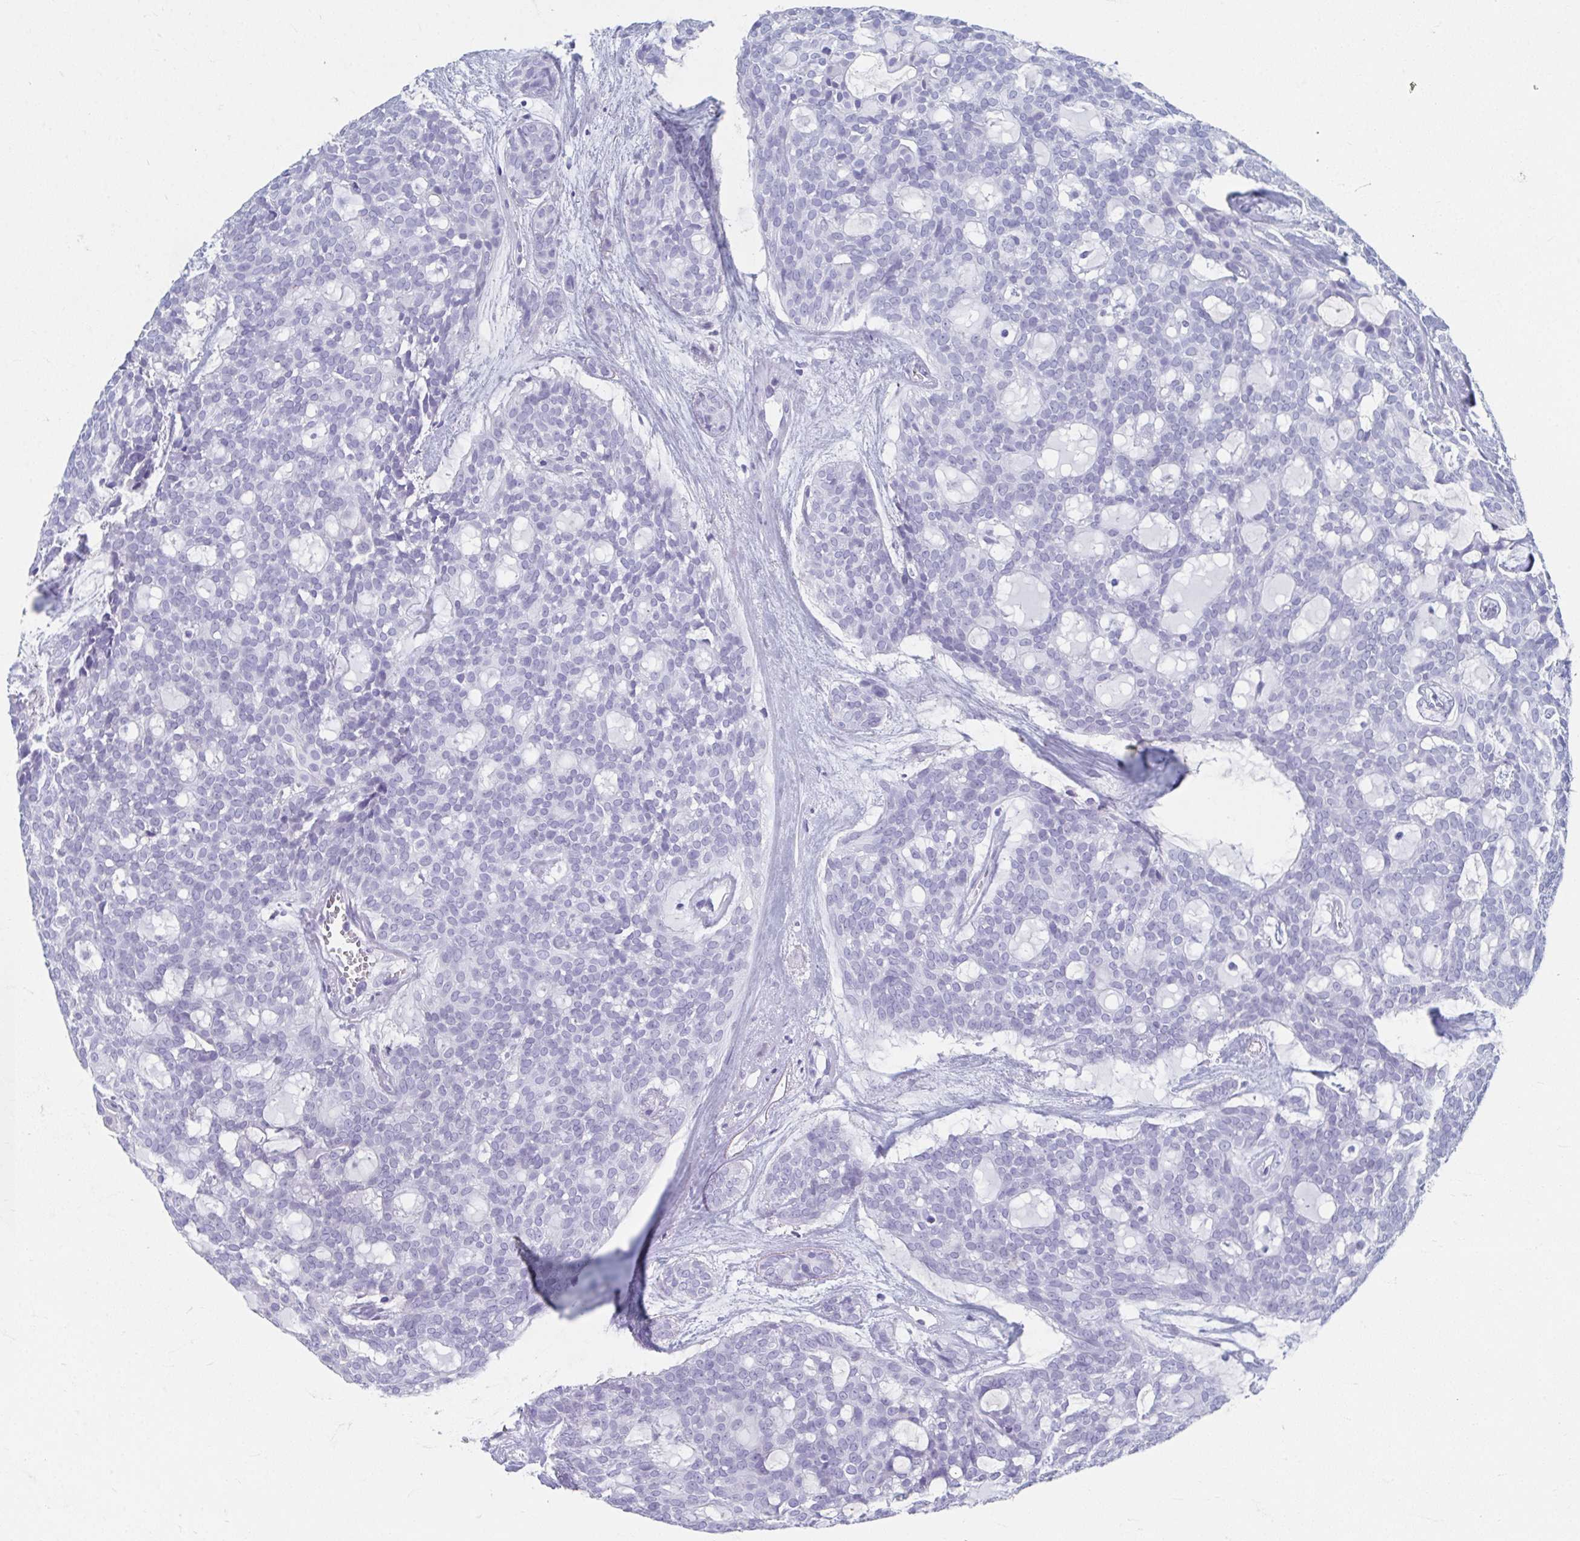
{"staining": {"intensity": "negative", "quantity": "none", "location": "none"}, "tissue": "head and neck cancer", "cell_type": "Tumor cells", "image_type": "cancer", "snomed": [{"axis": "morphology", "description": "Adenocarcinoma, NOS"}, {"axis": "topography", "description": "Head-Neck"}], "caption": "Tumor cells show no significant protein expression in head and neck cancer.", "gene": "GHRL", "patient": {"sex": "male", "age": 66}}